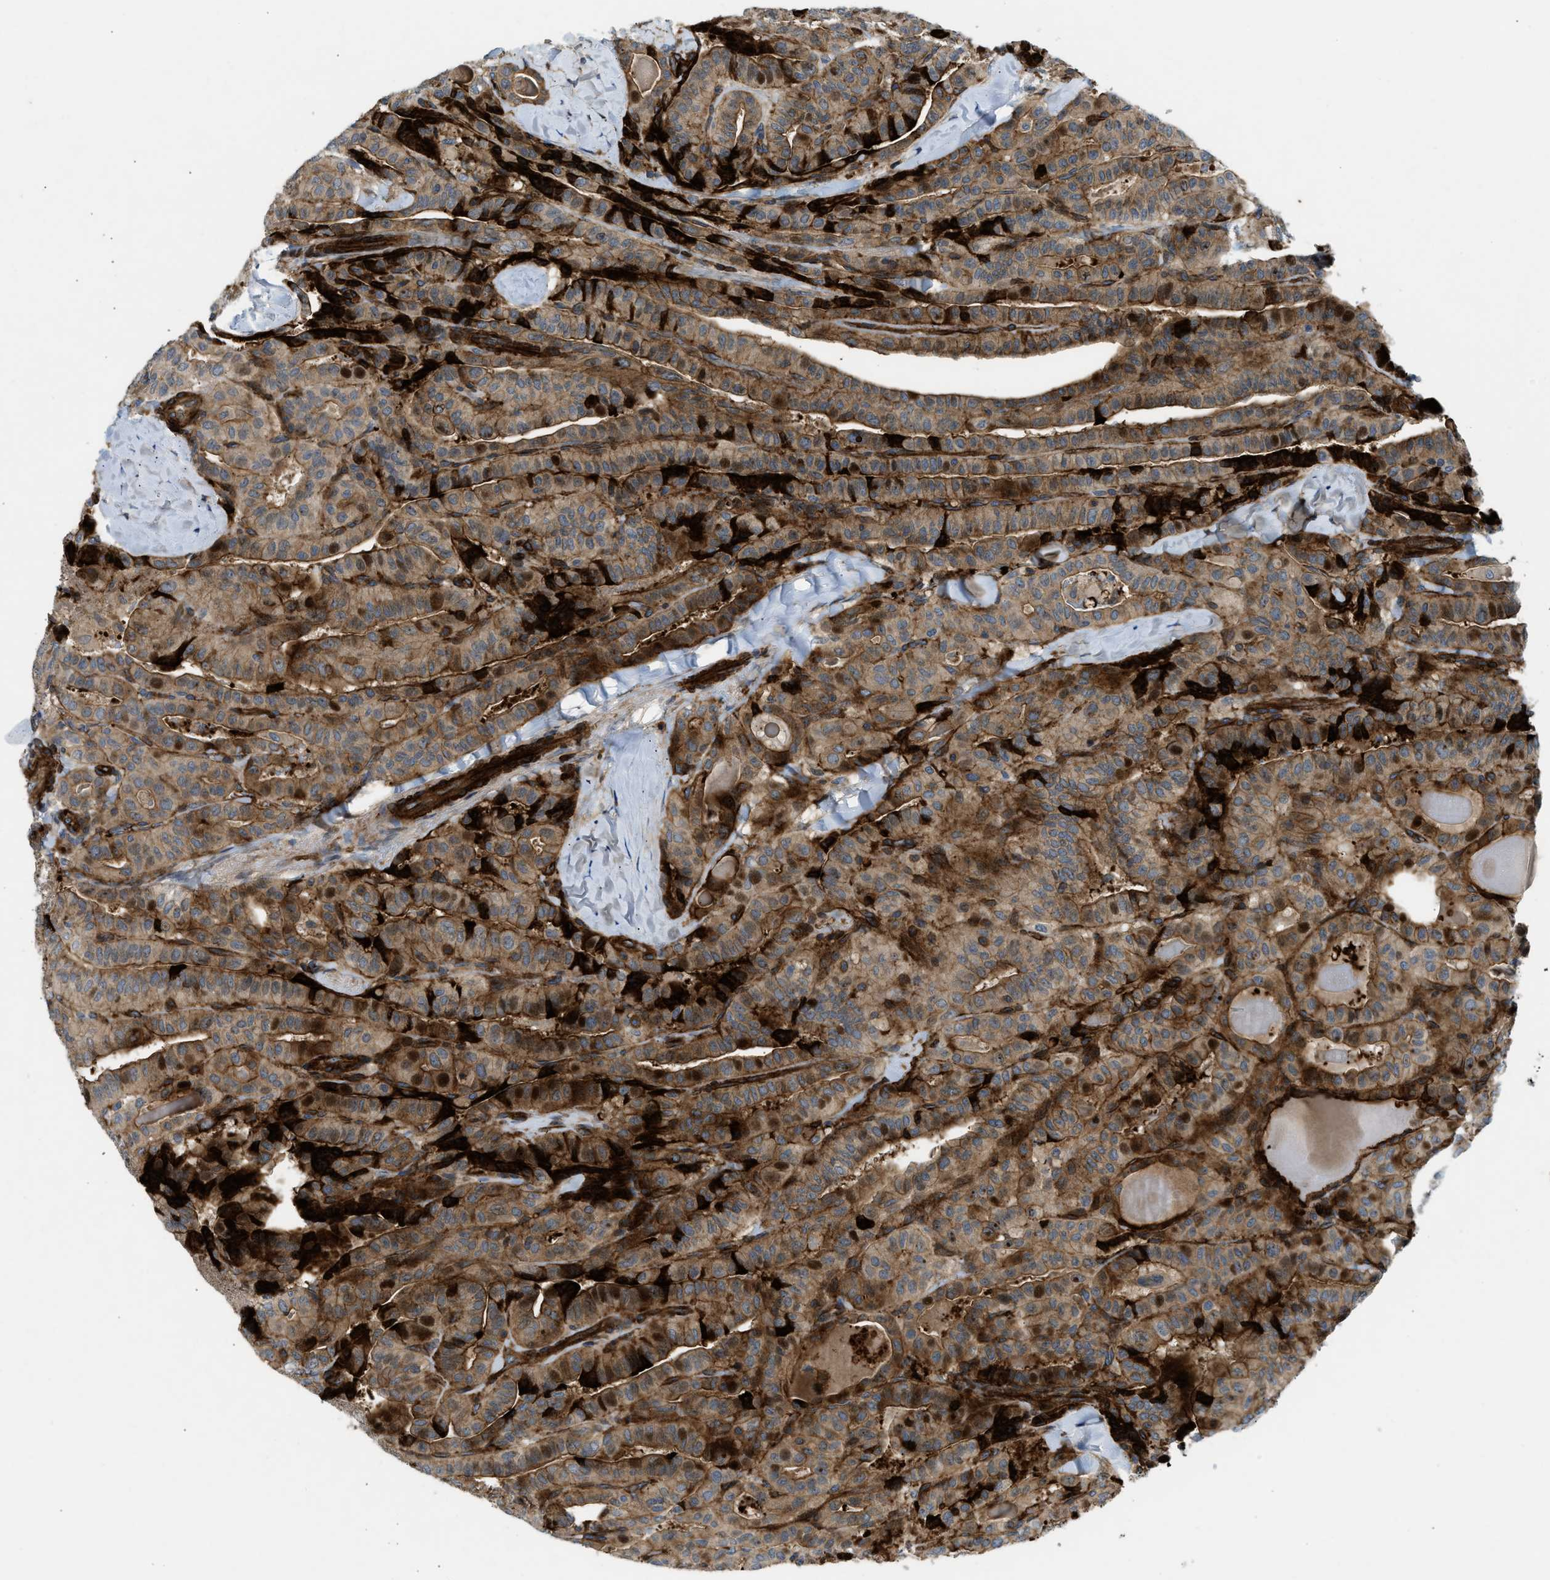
{"staining": {"intensity": "strong", "quantity": ">75%", "location": "cytoplasmic/membranous"}, "tissue": "thyroid cancer", "cell_type": "Tumor cells", "image_type": "cancer", "snomed": [{"axis": "morphology", "description": "Papillary adenocarcinoma, NOS"}, {"axis": "topography", "description": "Thyroid gland"}], "caption": "Protein expression analysis of thyroid papillary adenocarcinoma demonstrates strong cytoplasmic/membranous expression in approximately >75% of tumor cells.", "gene": "NYNRIN", "patient": {"sex": "male", "age": 77}}